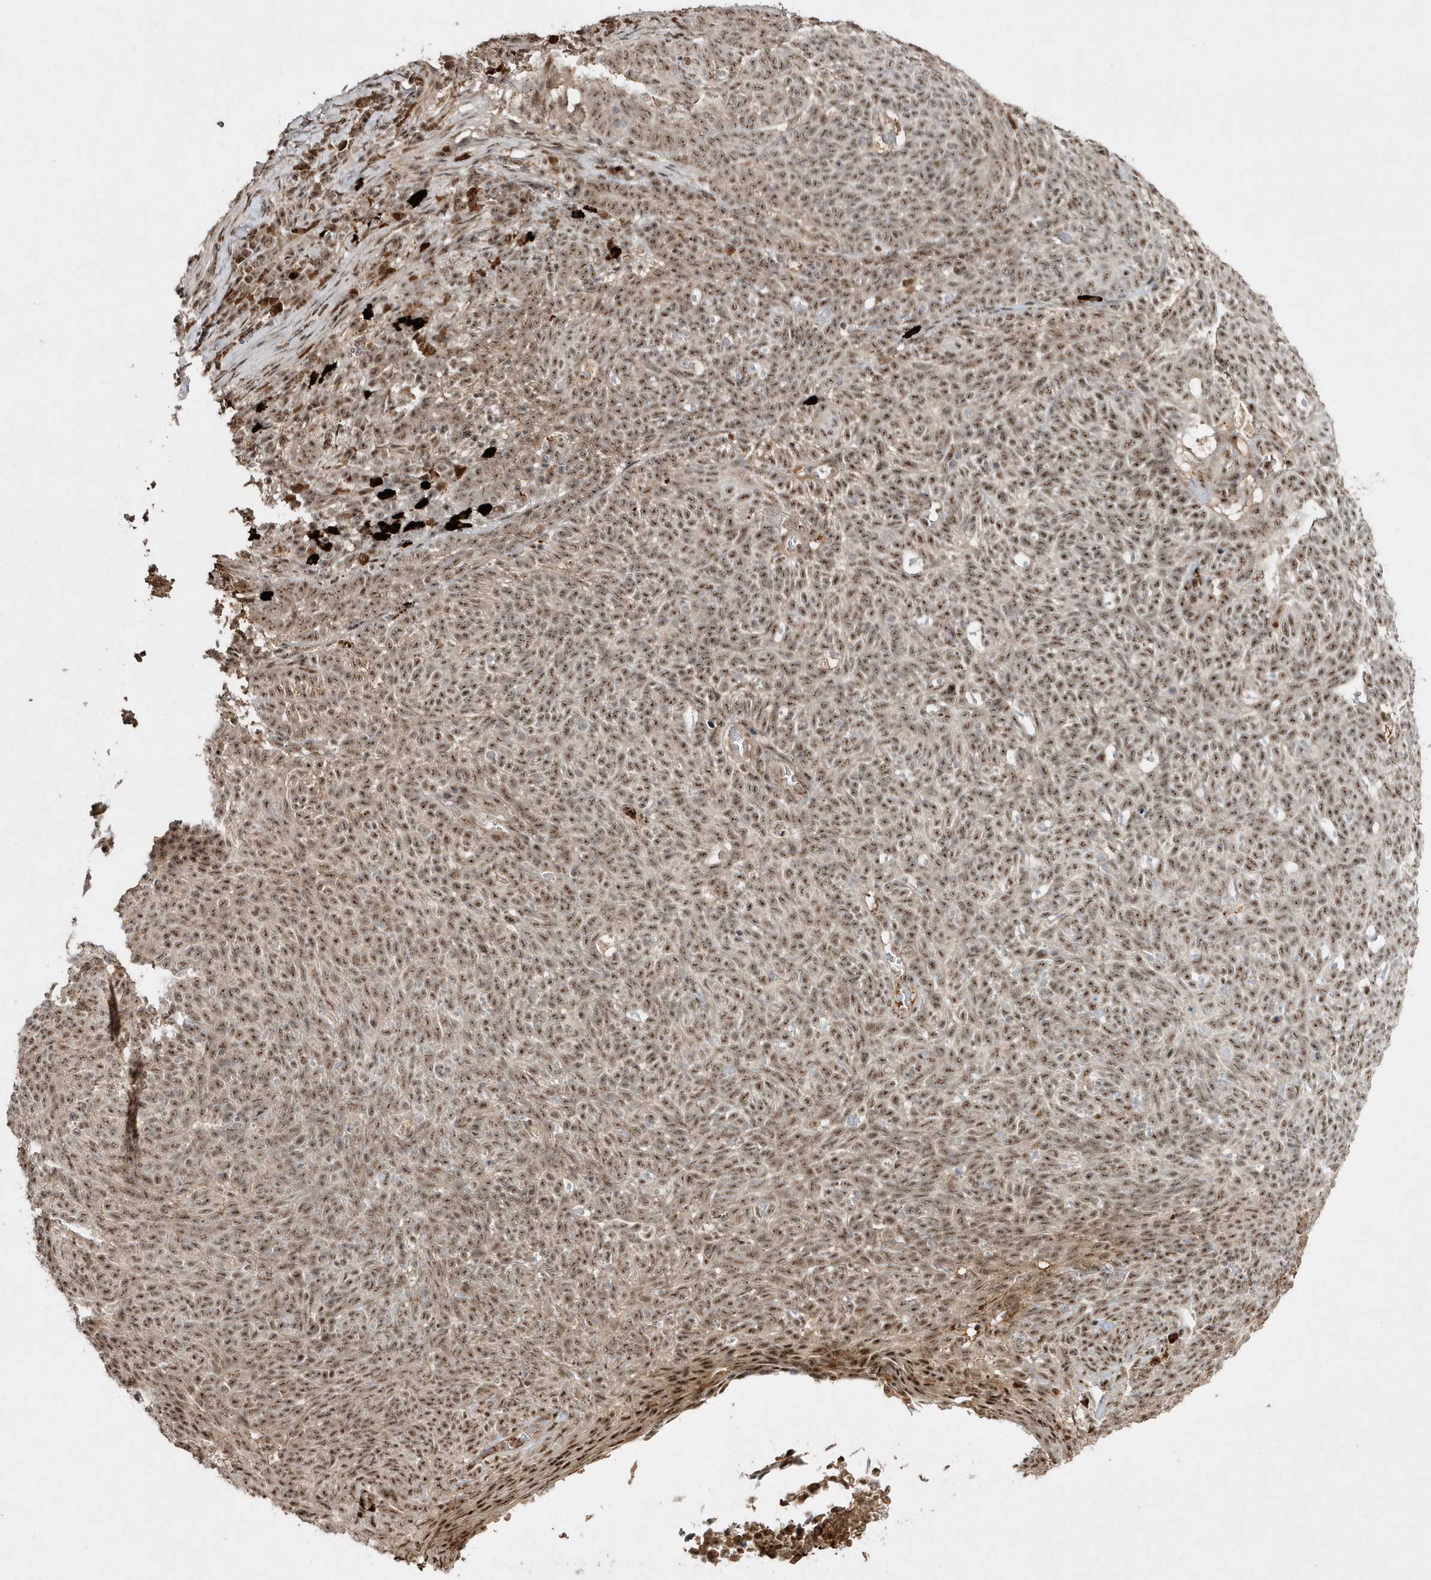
{"staining": {"intensity": "moderate", "quantity": ">75%", "location": "nuclear"}, "tissue": "skin cancer", "cell_type": "Tumor cells", "image_type": "cancer", "snomed": [{"axis": "morphology", "description": "Squamous cell carcinoma, NOS"}, {"axis": "topography", "description": "Skin"}], "caption": "A brown stain shows moderate nuclear staining of a protein in human skin cancer tumor cells.", "gene": "POLR3B", "patient": {"sex": "female", "age": 90}}